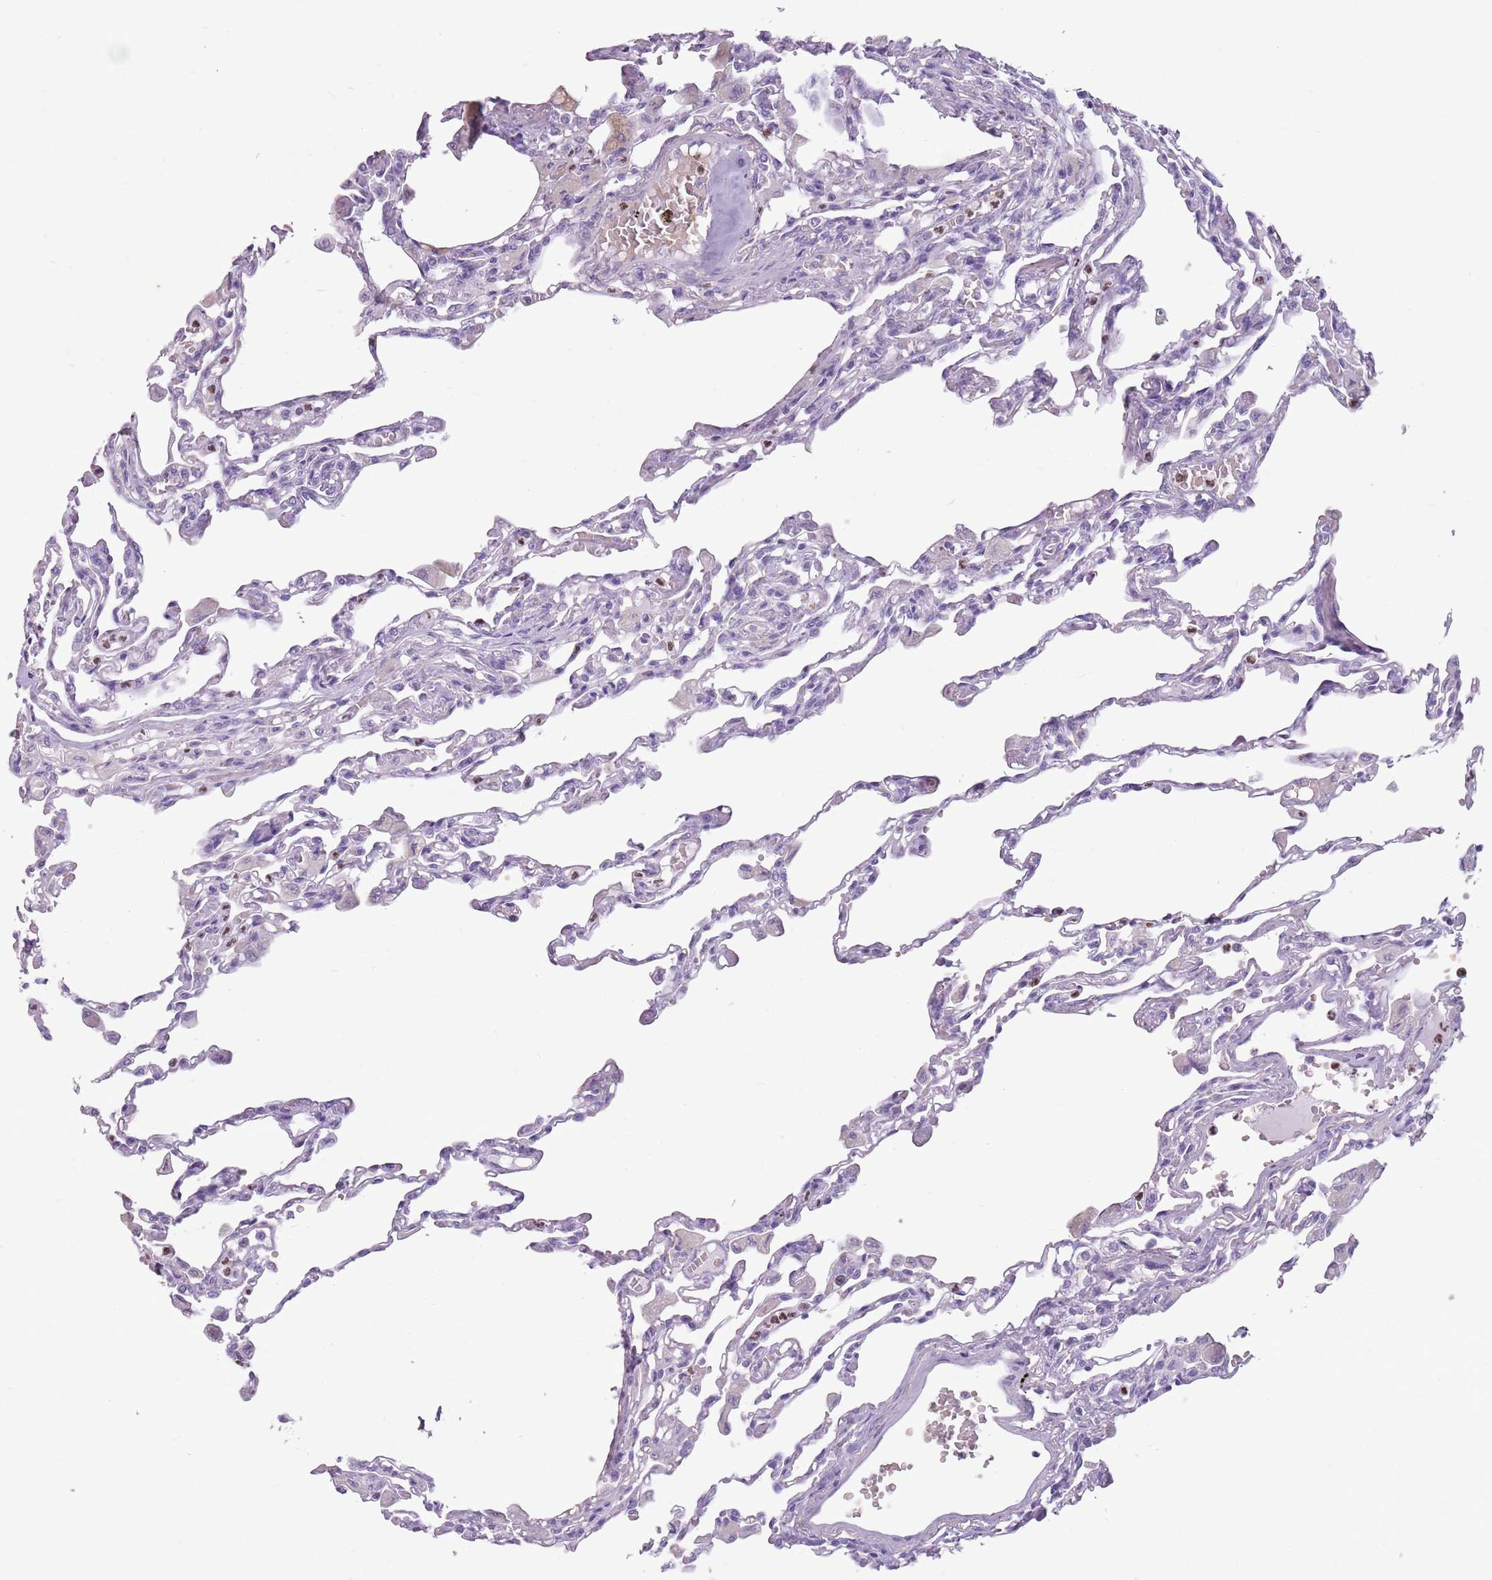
{"staining": {"intensity": "negative", "quantity": "none", "location": "none"}, "tissue": "lung", "cell_type": "Alveolar cells", "image_type": "normal", "snomed": [{"axis": "morphology", "description": "Normal tissue, NOS"}, {"axis": "topography", "description": "Bronchus"}, {"axis": "topography", "description": "Lung"}], "caption": "Immunohistochemical staining of normal human lung reveals no significant staining in alveolar cells.", "gene": "CELF6", "patient": {"sex": "female", "age": 49}}